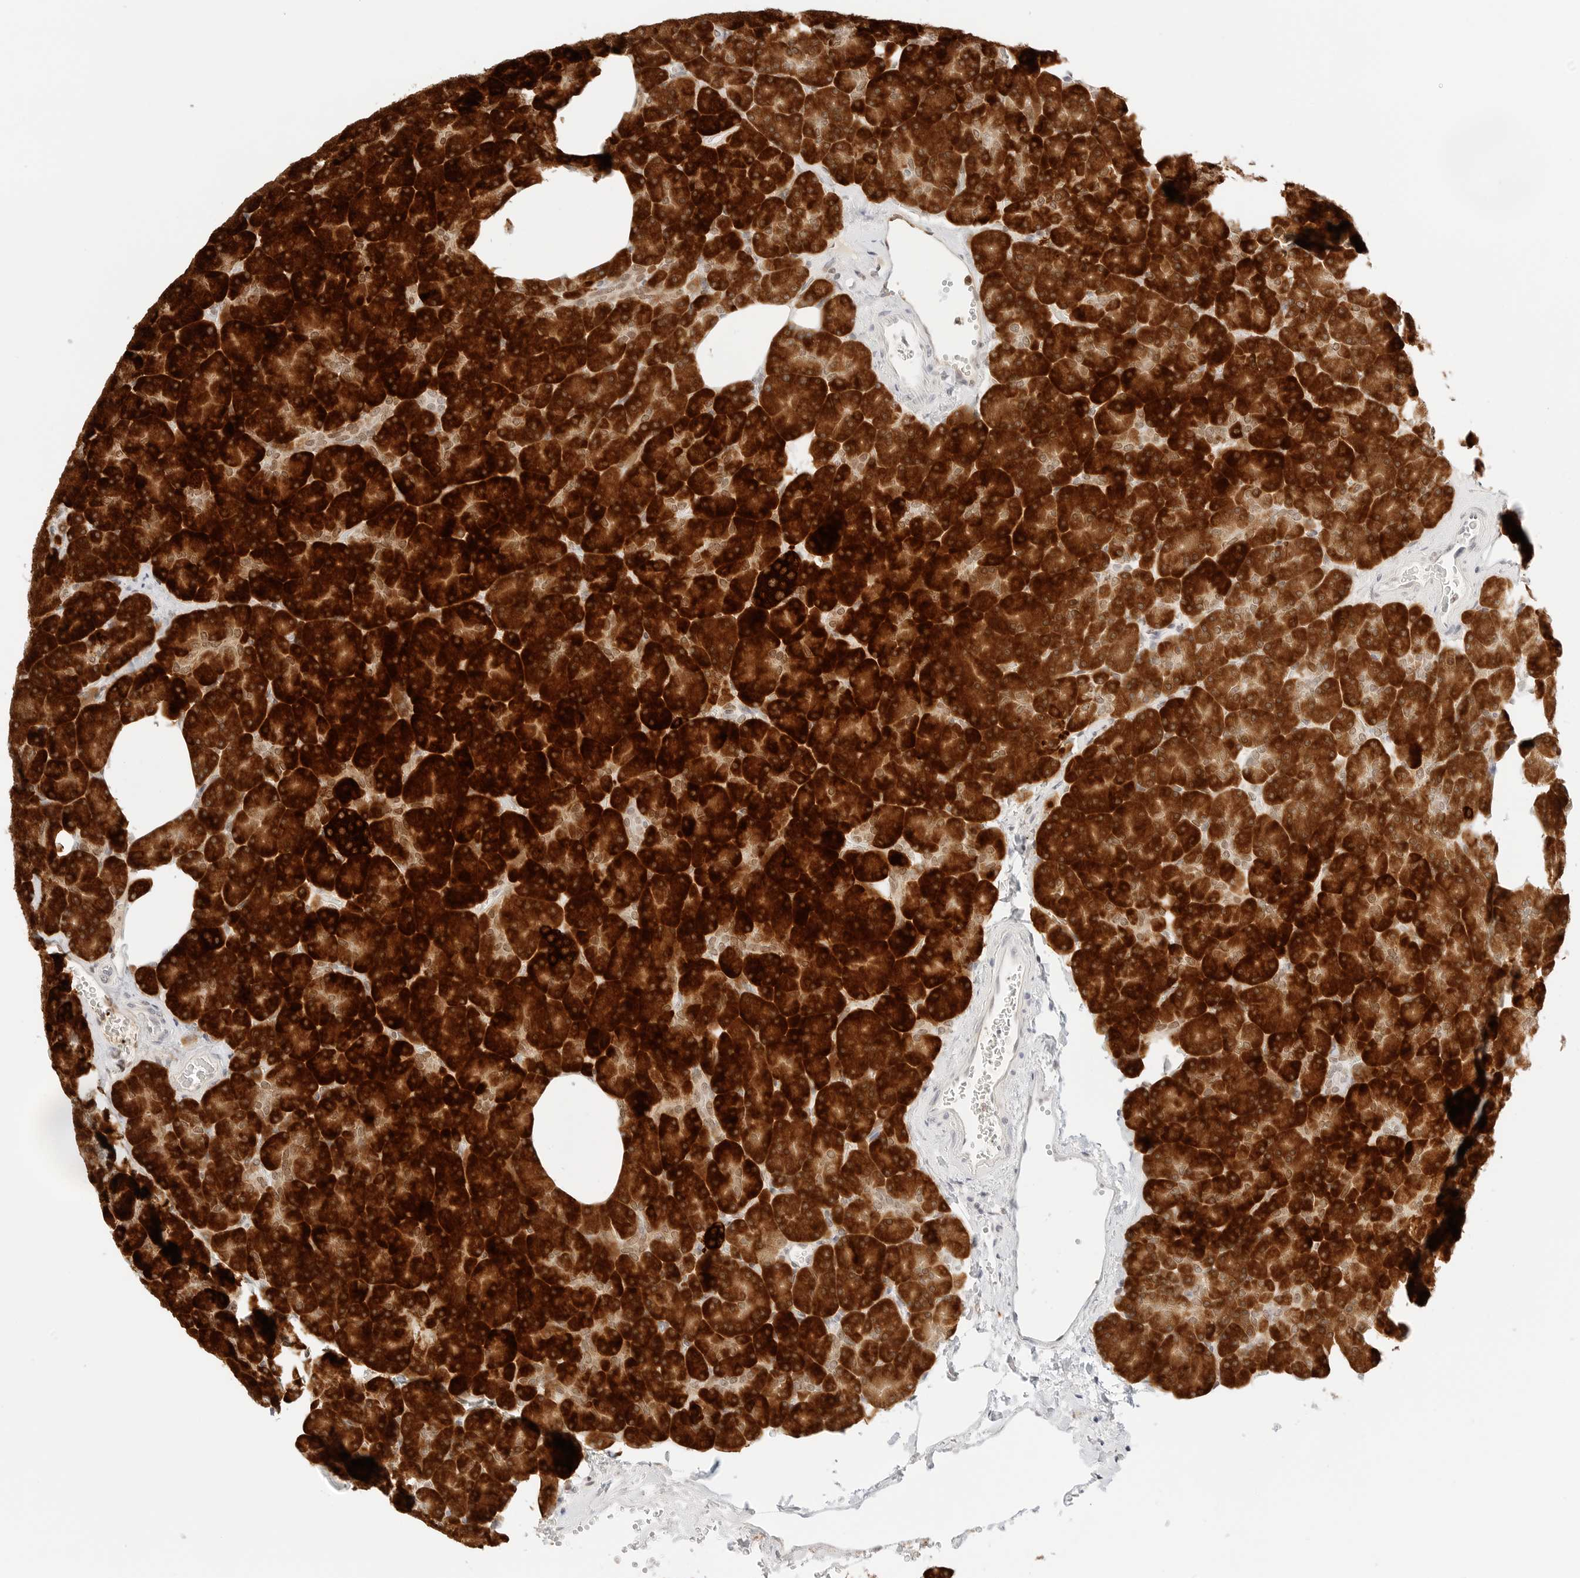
{"staining": {"intensity": "strong", "quantity": ">75%", "location": "cytoplasmic/membranous"}, "tissue": "pancreas", "cell_type": "Exocrine glandular cells", "image_type": "normal", "snomed": [{"axis": "morphology", "description": "Normal tissue, NOS"}, {"axis": "morphology", "description": "Carcinoid, malignant, NOS"}, {"axis": "topography", "description": "Pancreas"}], "caption": "Pancreas stained with a brown dye demonstrates strong cytoplasmic/membranous positive positivity in approximately >75% of exocrine glandular cells.", "gene": "ERO1B", "patient": {"sex": "female", "age": 35}}